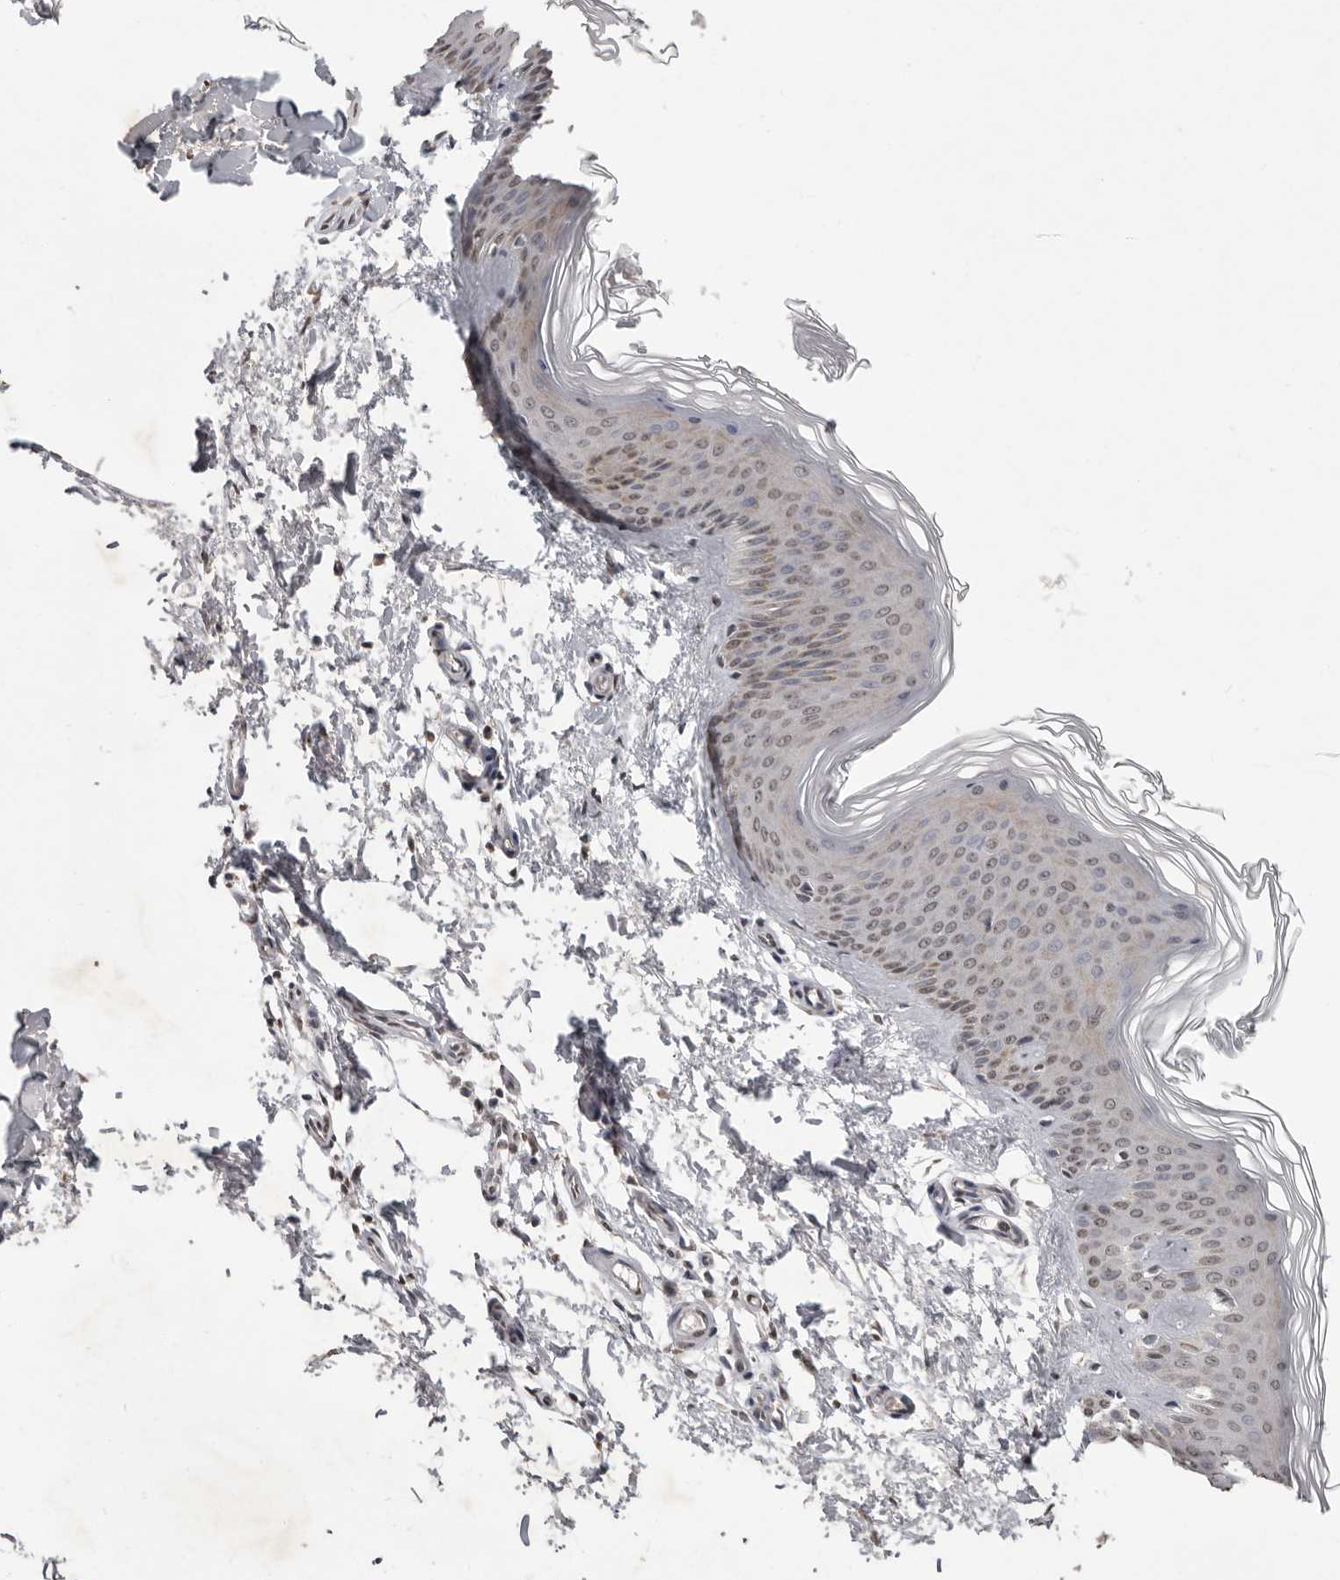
{"staining": {"intensity": "moderate", "quantity": ">75%", "location": "nuclear"}, "tissue": "skin", "cell_type": "Fibroblasts", "image_type": "normal", "snomed": [{"axis": "morphology", "description": "Normal tissue, NOS"}, {"axis": "topography", "description": "Skin"}], "caption": "IHC staining of benign skin, which exhibits medium levels of moderate nuclear positivity in about >75% of fibroblasts indicating moderate nuclear protein expression. The staining was performed using DAB (brown) for protein detection and nuclei were counterstained in hematoxylin (blue).", "gene": "WDR45", "patient": {"sex": "female", "age": 27}}